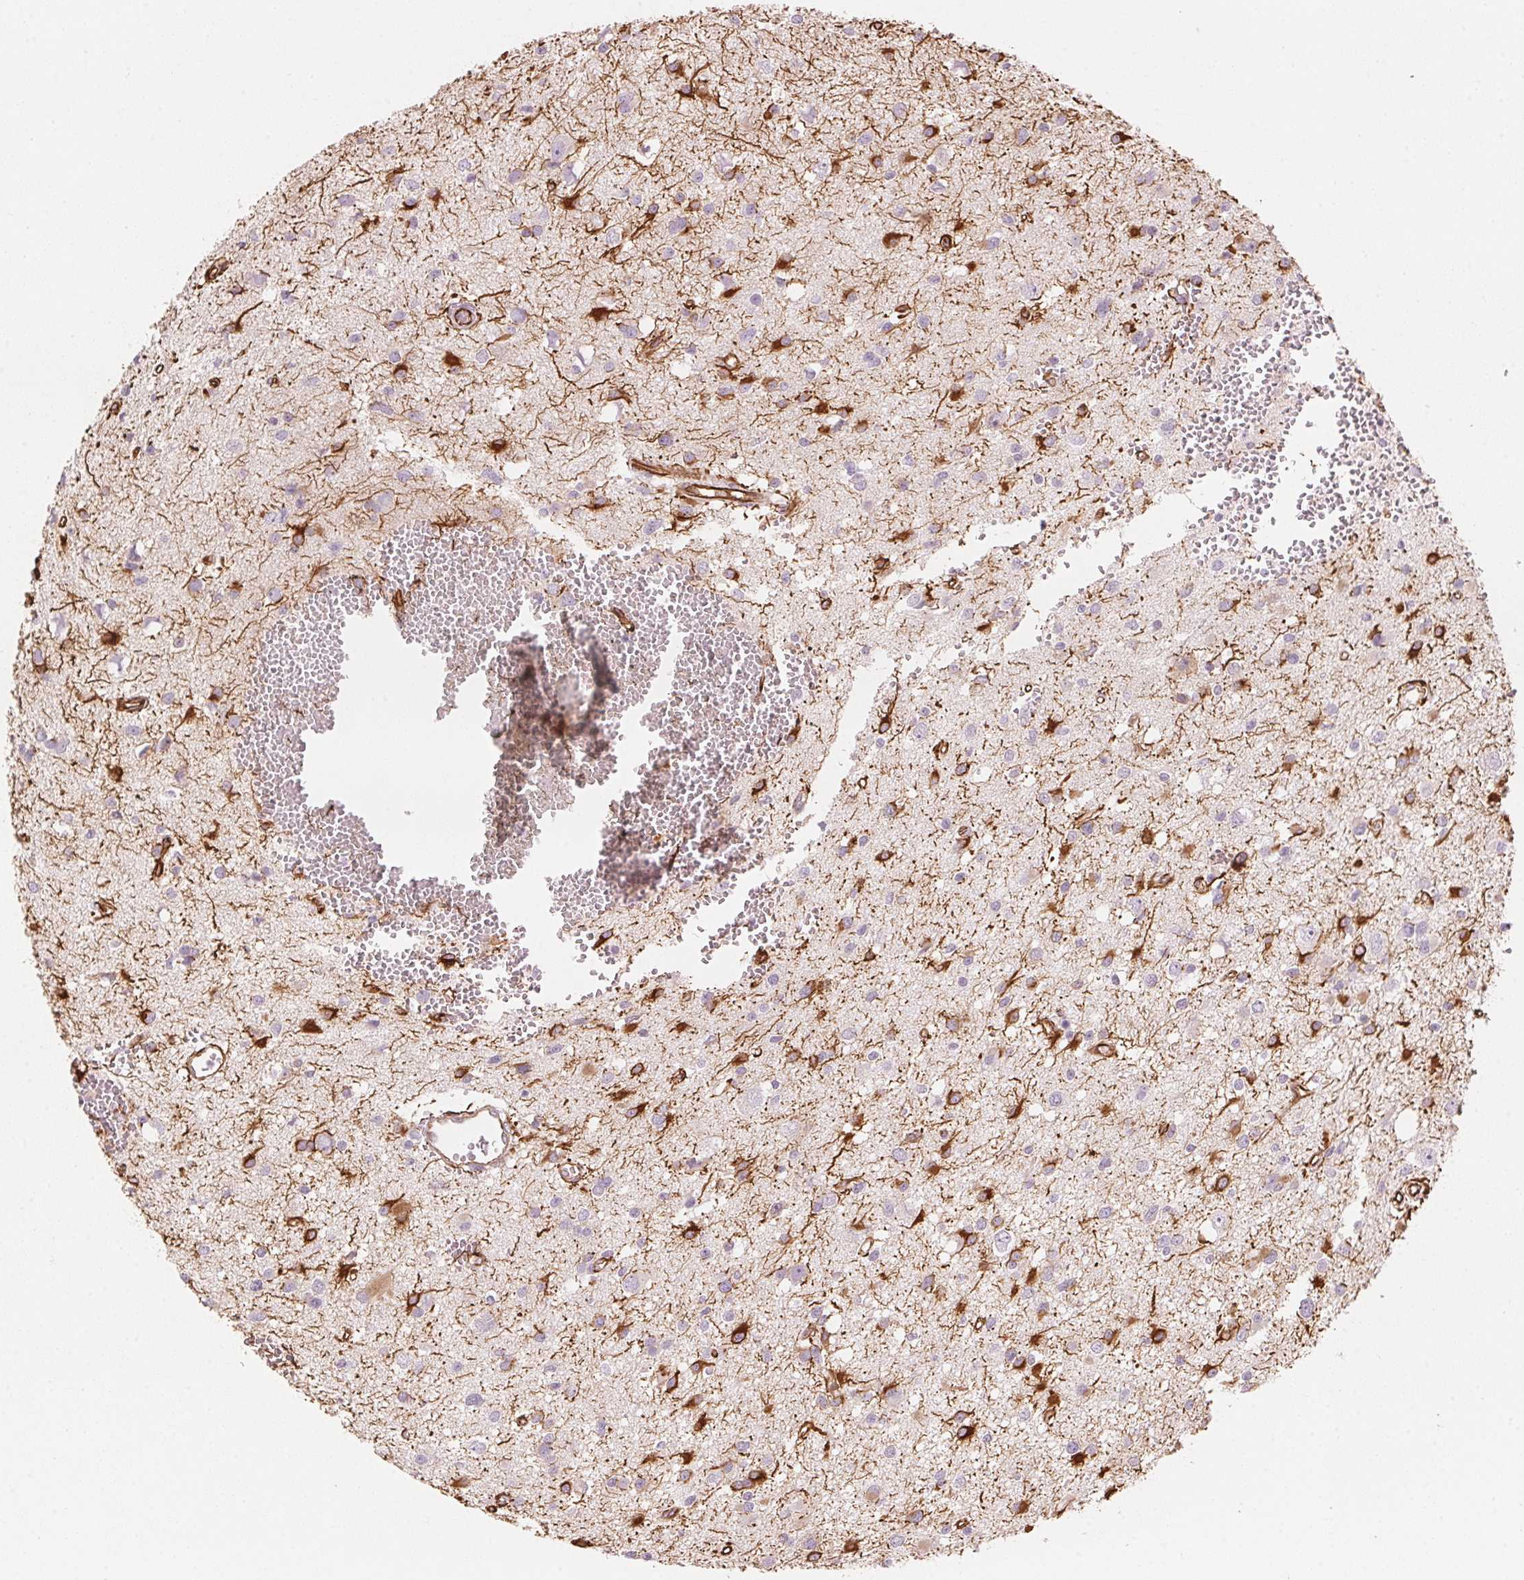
{"staining": {"intensity": "strong", "quantity": "<25%", "location": "cytoplasmic/membranous"}, "tissue": "glioma", "cell_type": "Tumor cells", "image_type": "cancer", "snomed": [{"axis": "morphology", "description": "Glioma, malignant, High grade"}, {"axis": "topography", "description": "Brain"}], "caption": "Strong cytoplasmic/membranous staining for a protein is appreciated in about <25% of tumor cells of glioma using IHC.", "gene": "CLPS", "patient": {"sex": "male", "age": 54}}